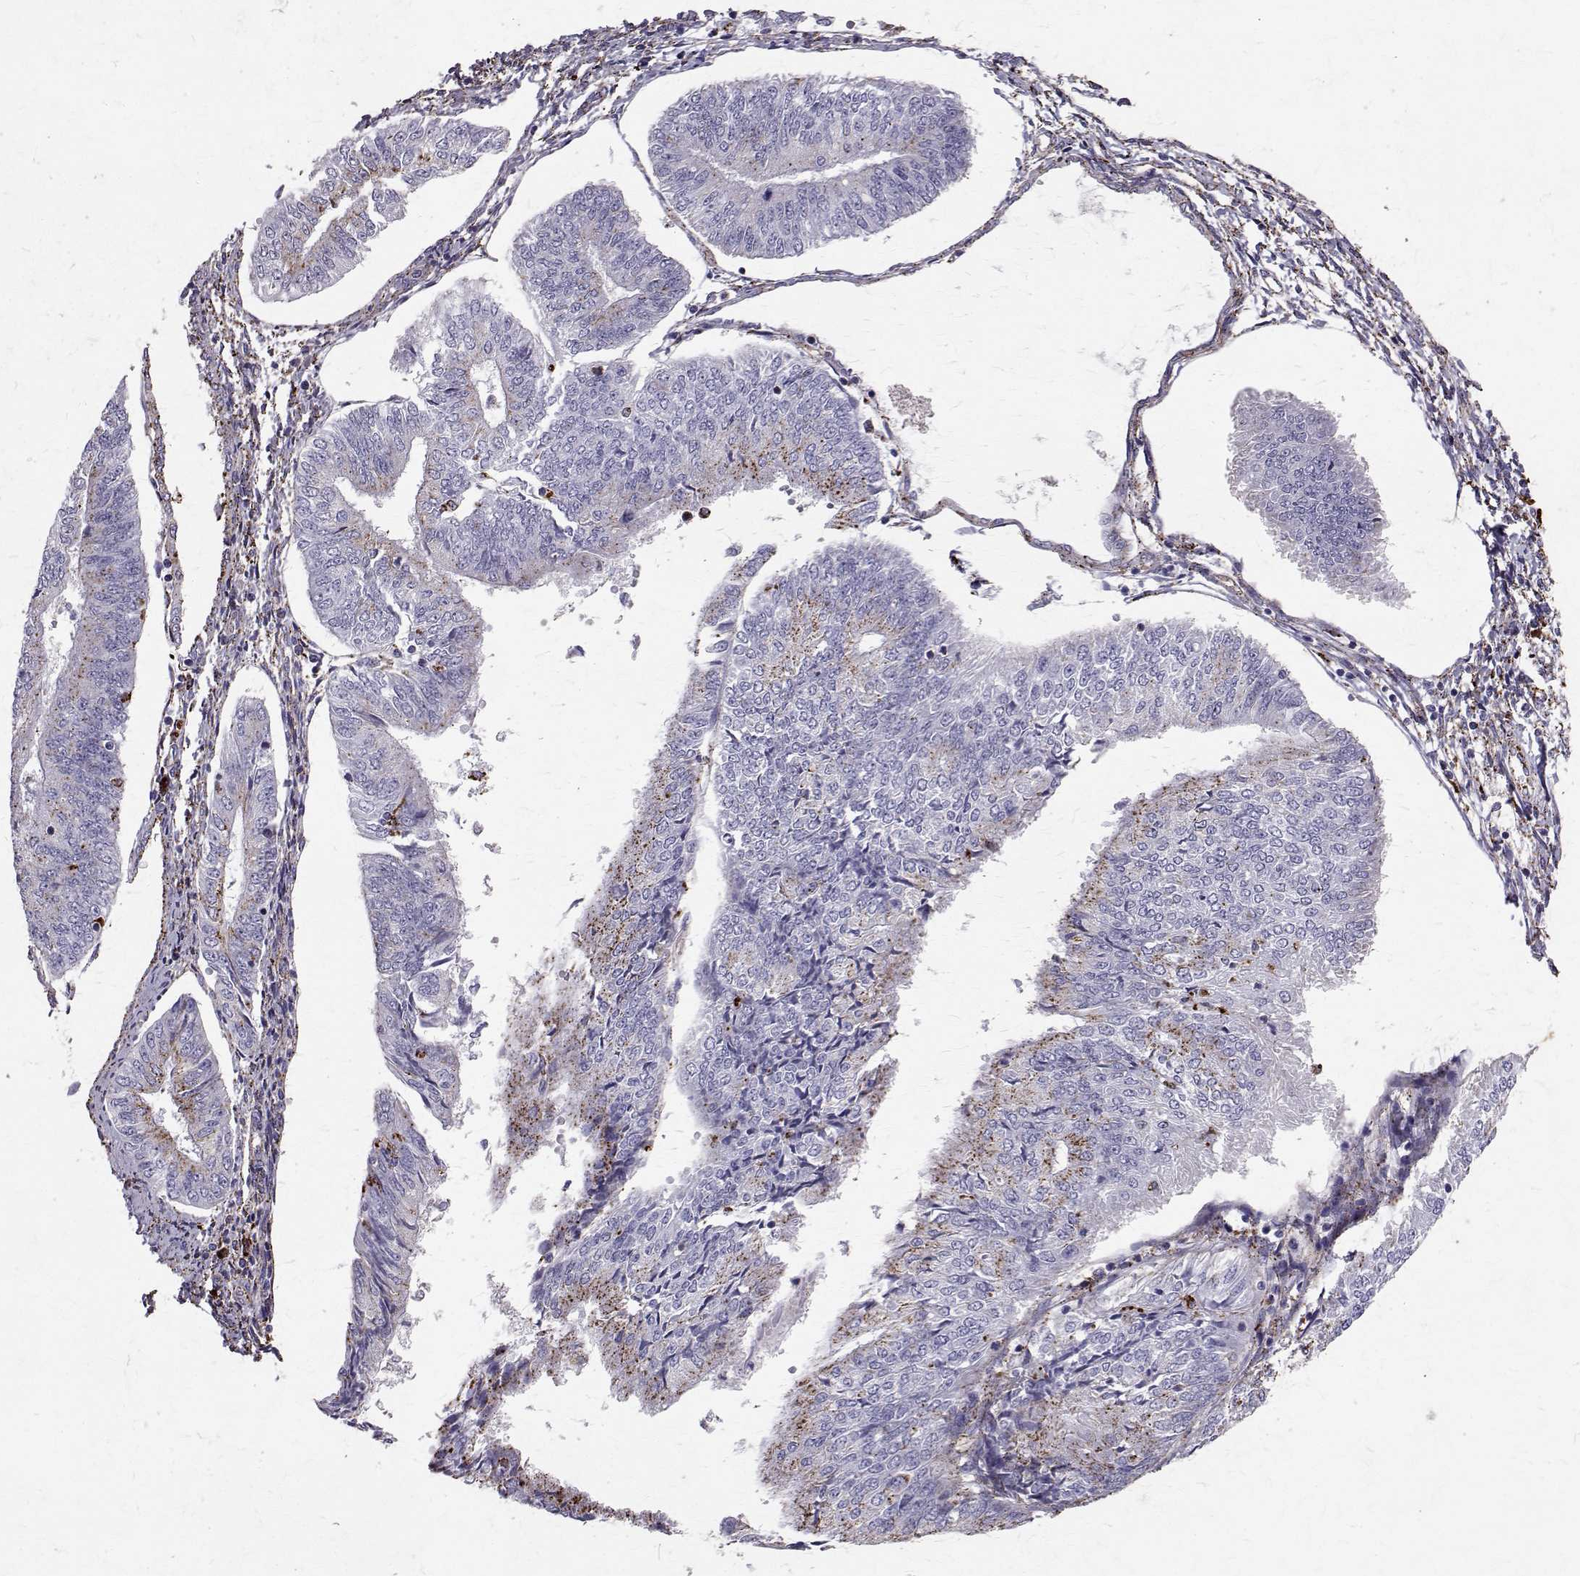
{"staining": {"intensity": "strong", "quantity": "<25%", "location": "cytoplasmic/membranous"}, "tissue": "endometrial cancer", "cell_type": "Tumor cells", "image_type": "cancer", "snomed": [{"axis": "morphology", "description": "Adenocarcinoma, NOS"}, {"axis": "topography", "description": "Endometrium"}], "caption": "Human endometrial cancer (adenocarcinoma) stained with a protein marker displays strong staining in tumor cells.", "gene": "TPP1", "patient": {"sex": "female", "age": 58}}